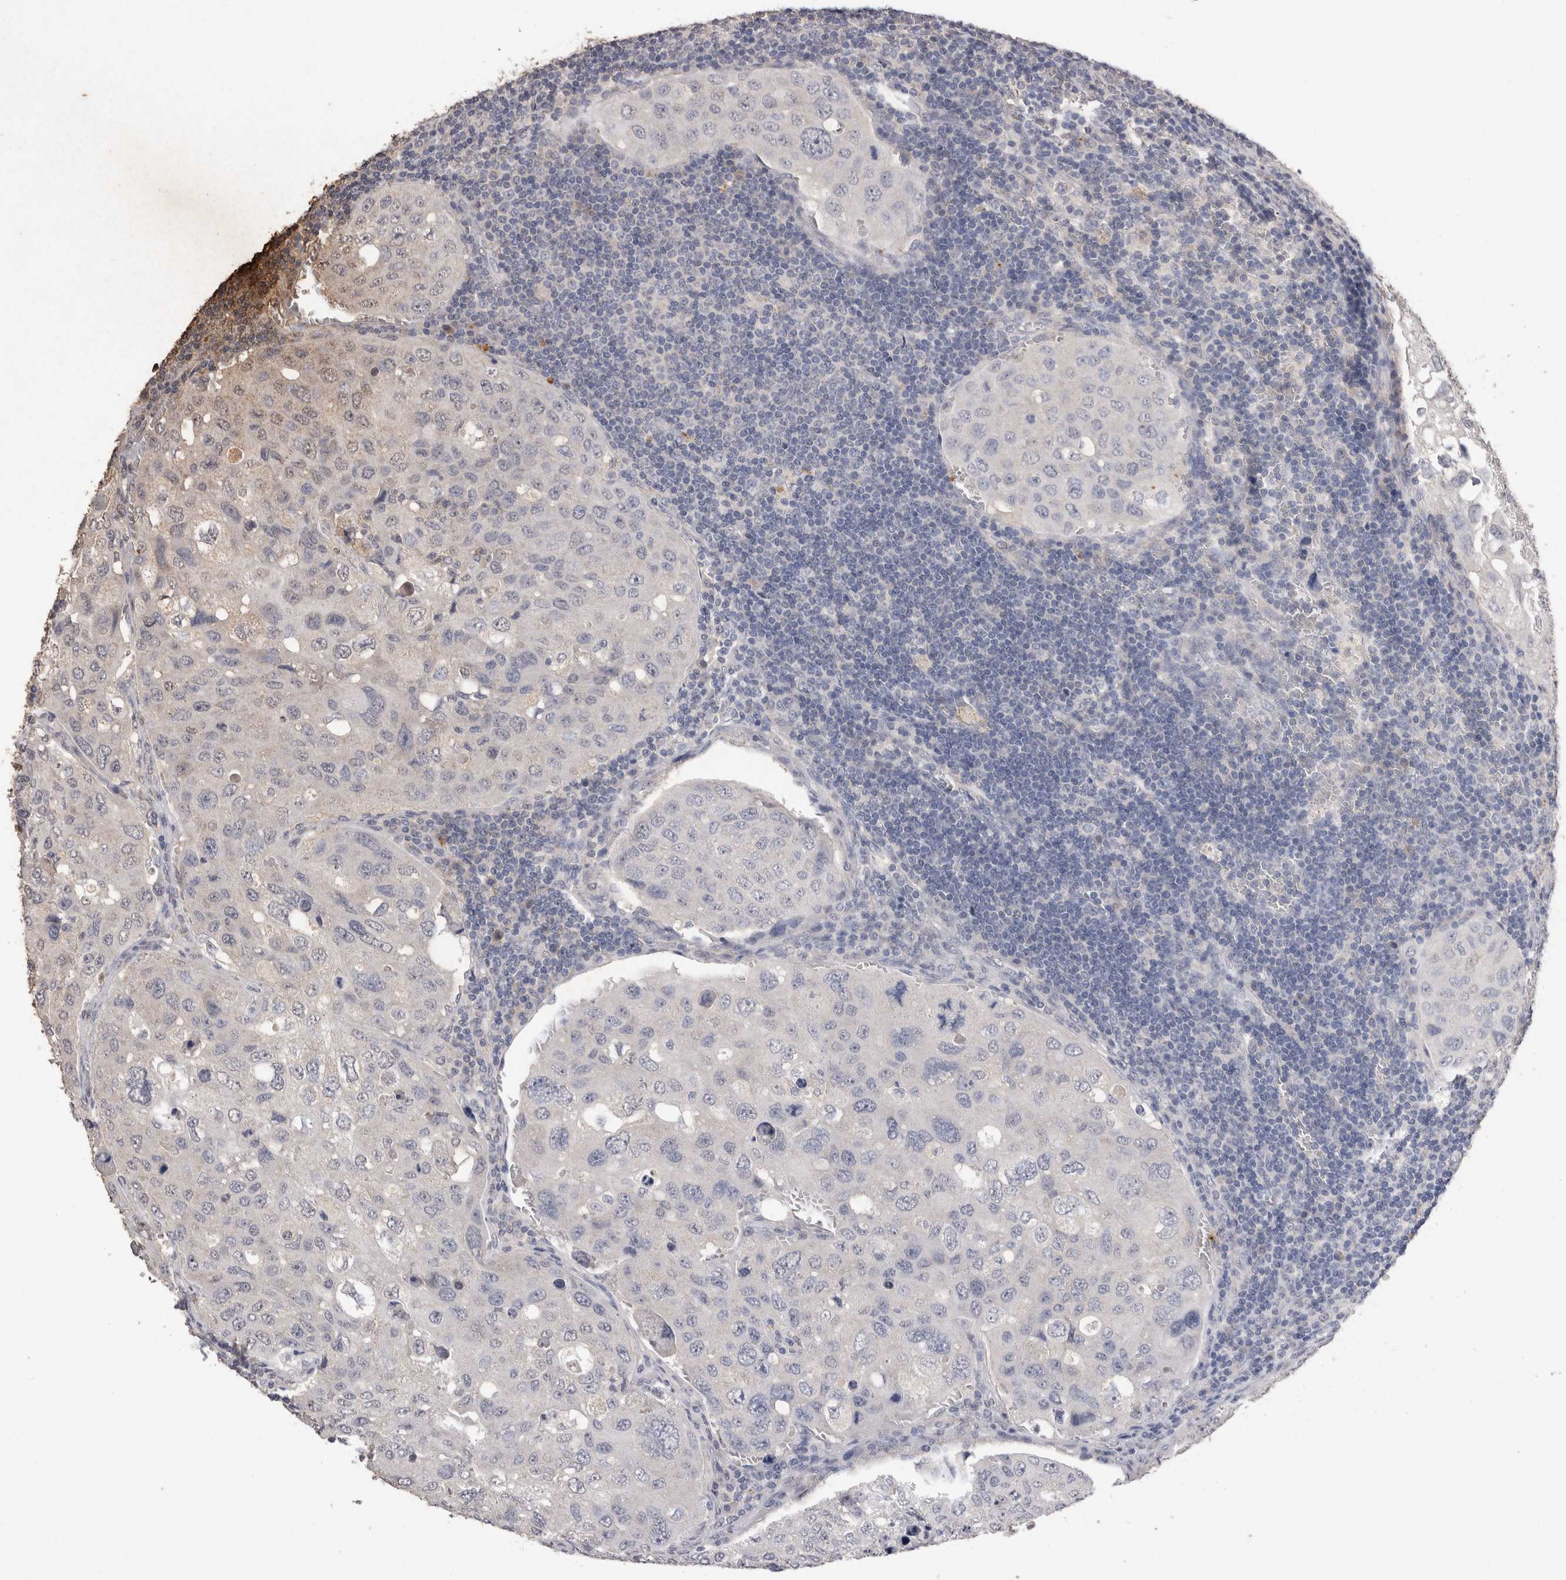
{"staining": {"intensity": "negative", "quantity": "none", "location": "none"}, "tissue": "urothelial cancer", "cell_type": "Tumor cells", "image_type": "cancer", "snomed": [{"axis": "morphology", "description": "Urothelial carcinoma, High grade"}, {"axis": "topography", "description": "Lymph node"}, {"axis": "topography", "description": "Urinary bladder"}], "caption": "Immunohistochemistry photomicrograph of human urothelial cancer stained for a protein (brown), which demonstrates no staining in tumor cells.", "gene": "CDH6", "patient": {"sex": "male", "age": 51}}